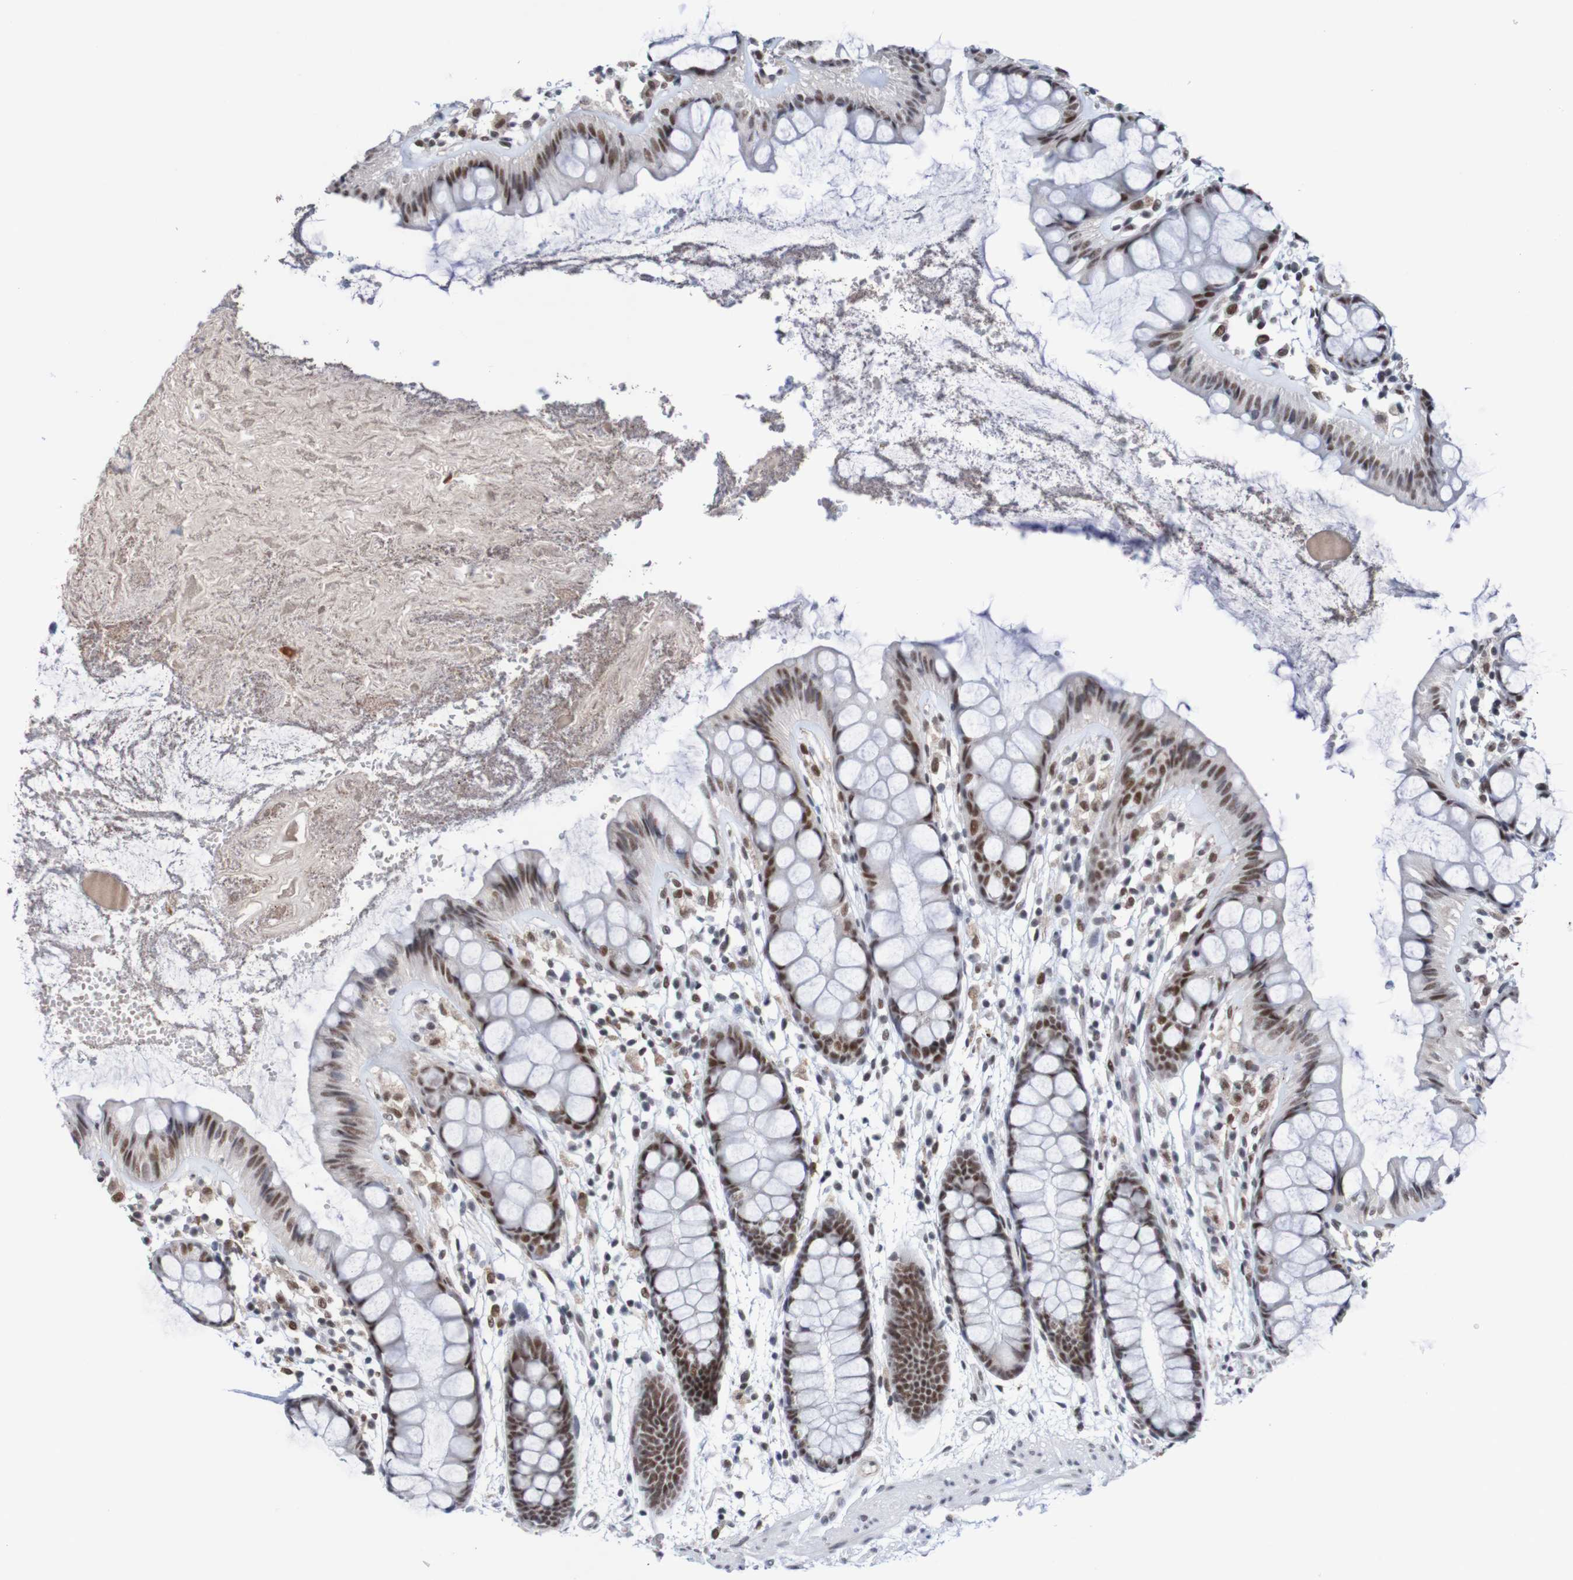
{"staining": {"intensity": "strong", "quantity": ">75%", "location": "nuclear"}, "tissue": "rectum", "cell_type": "Glandular cells", "image_type": "normal", "snomed": [{"axis": "morphology", "description": "Normal tissue, NOS"}, {"axis": "topography", "description": "Rectum"}], "caption": "Glandular cells show strong nuclear expression in about >75% of cells in normal rectum. (Stains: DAB in brown, nuclei in blue, Microscopy: brightfield microscopy at high magnification).", "gene": "CDC5L", "patient": {"sex": "female", "age": 66}}